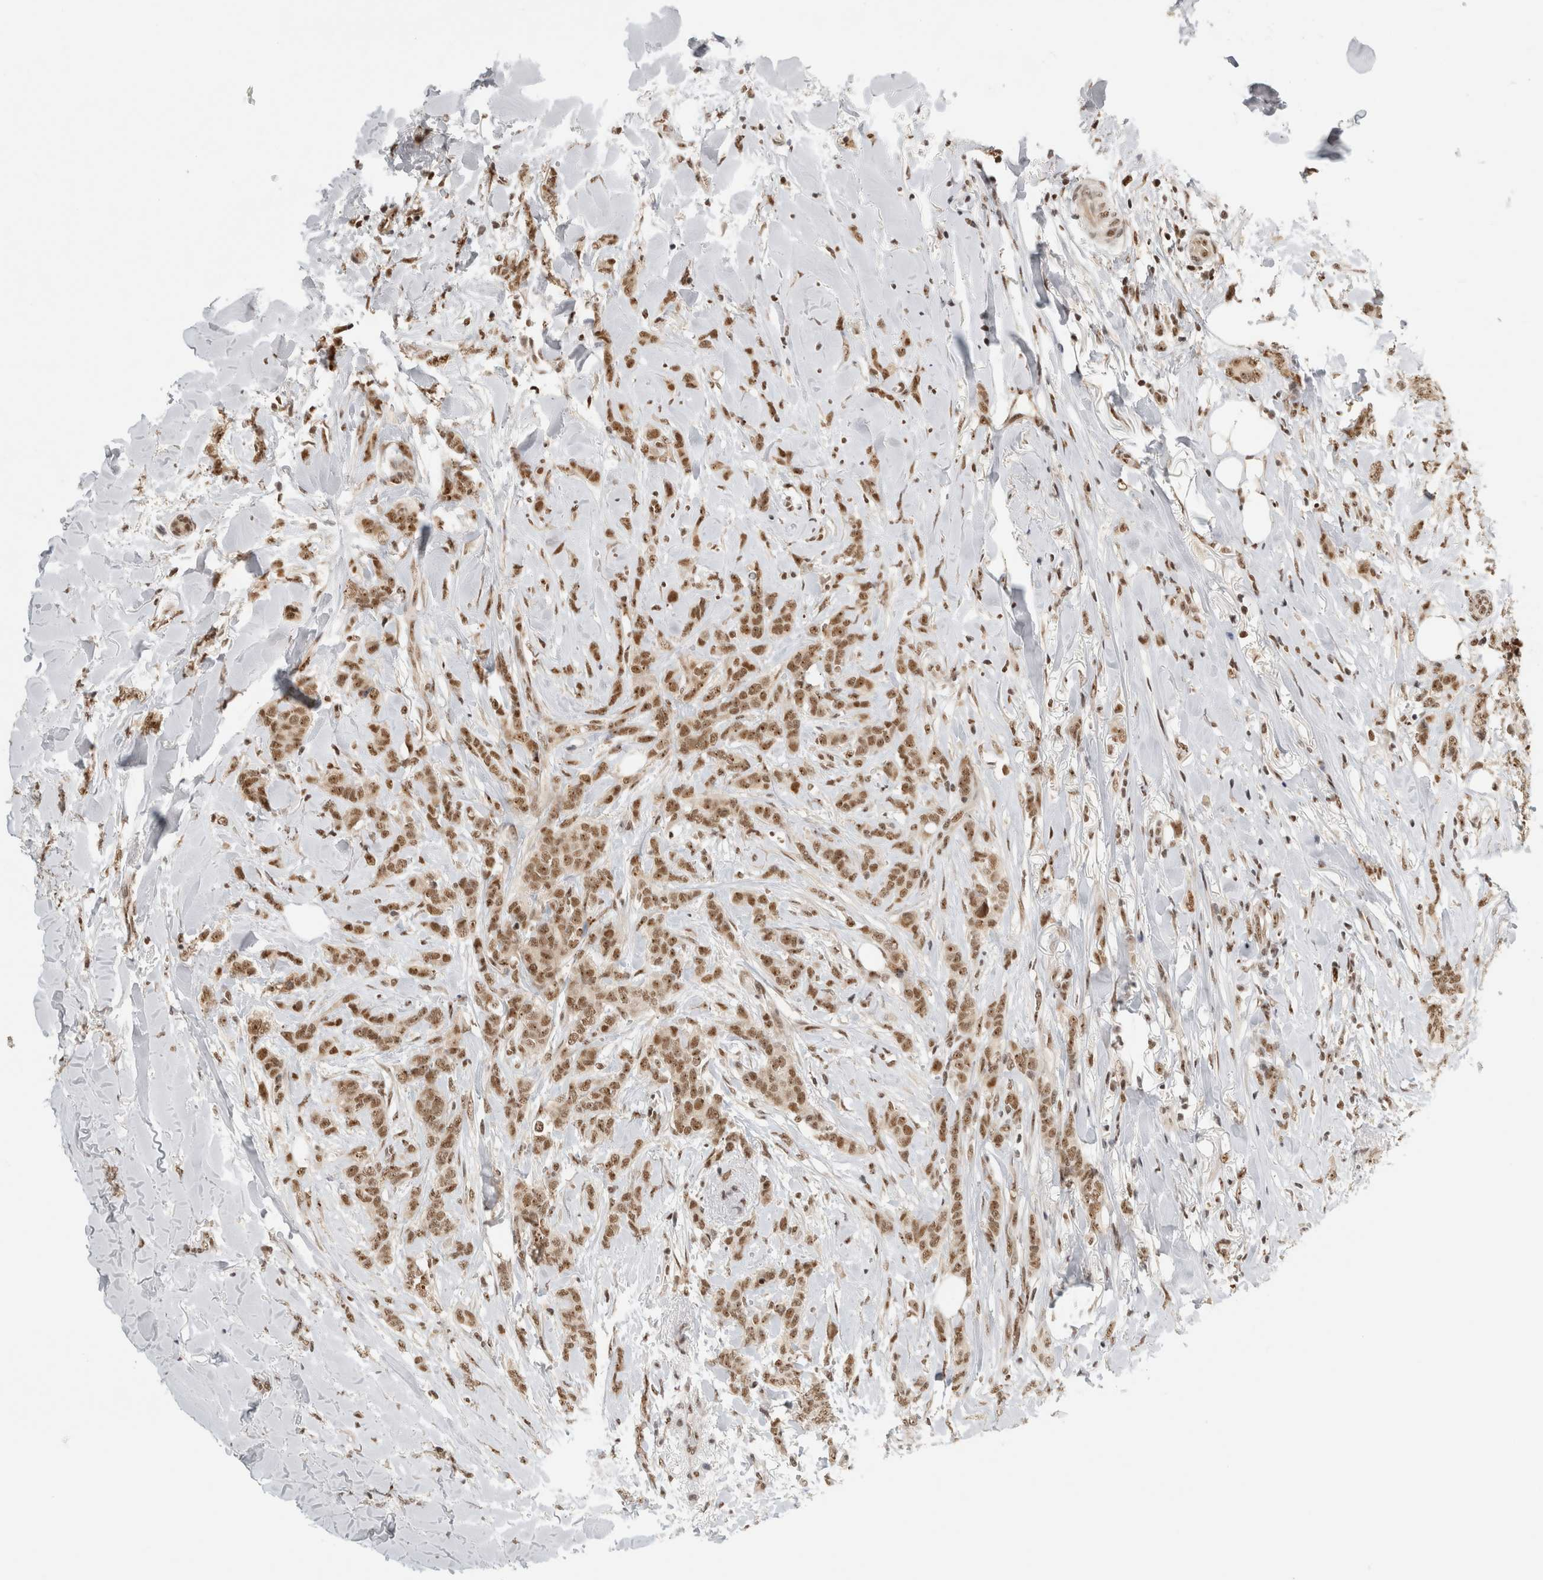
{"staining": {"intensity": "moderate", "quantity": ">75%", "location": "nuclear"}, "tissue": "breast cancer", "cell_type": "Tumor cells", "image_type": "cancer", "snomed": [{"axis": "morphology", "description": "Lobular carcinoma"}, {"axis": "topography", "description": "Skin"}, {"axis": "topography", "description": "Breast"}], "caption": "The photomicrograph shows a brown stain indicating the presence of a protein in the nuclear of tumor cells in lobular carcinoma (breast). (DAB IHC, brown staining for protein, blue staining for nuclei).", "gene": "EBNA1BP2", "patient": {"sex": "female", "age": 46}}